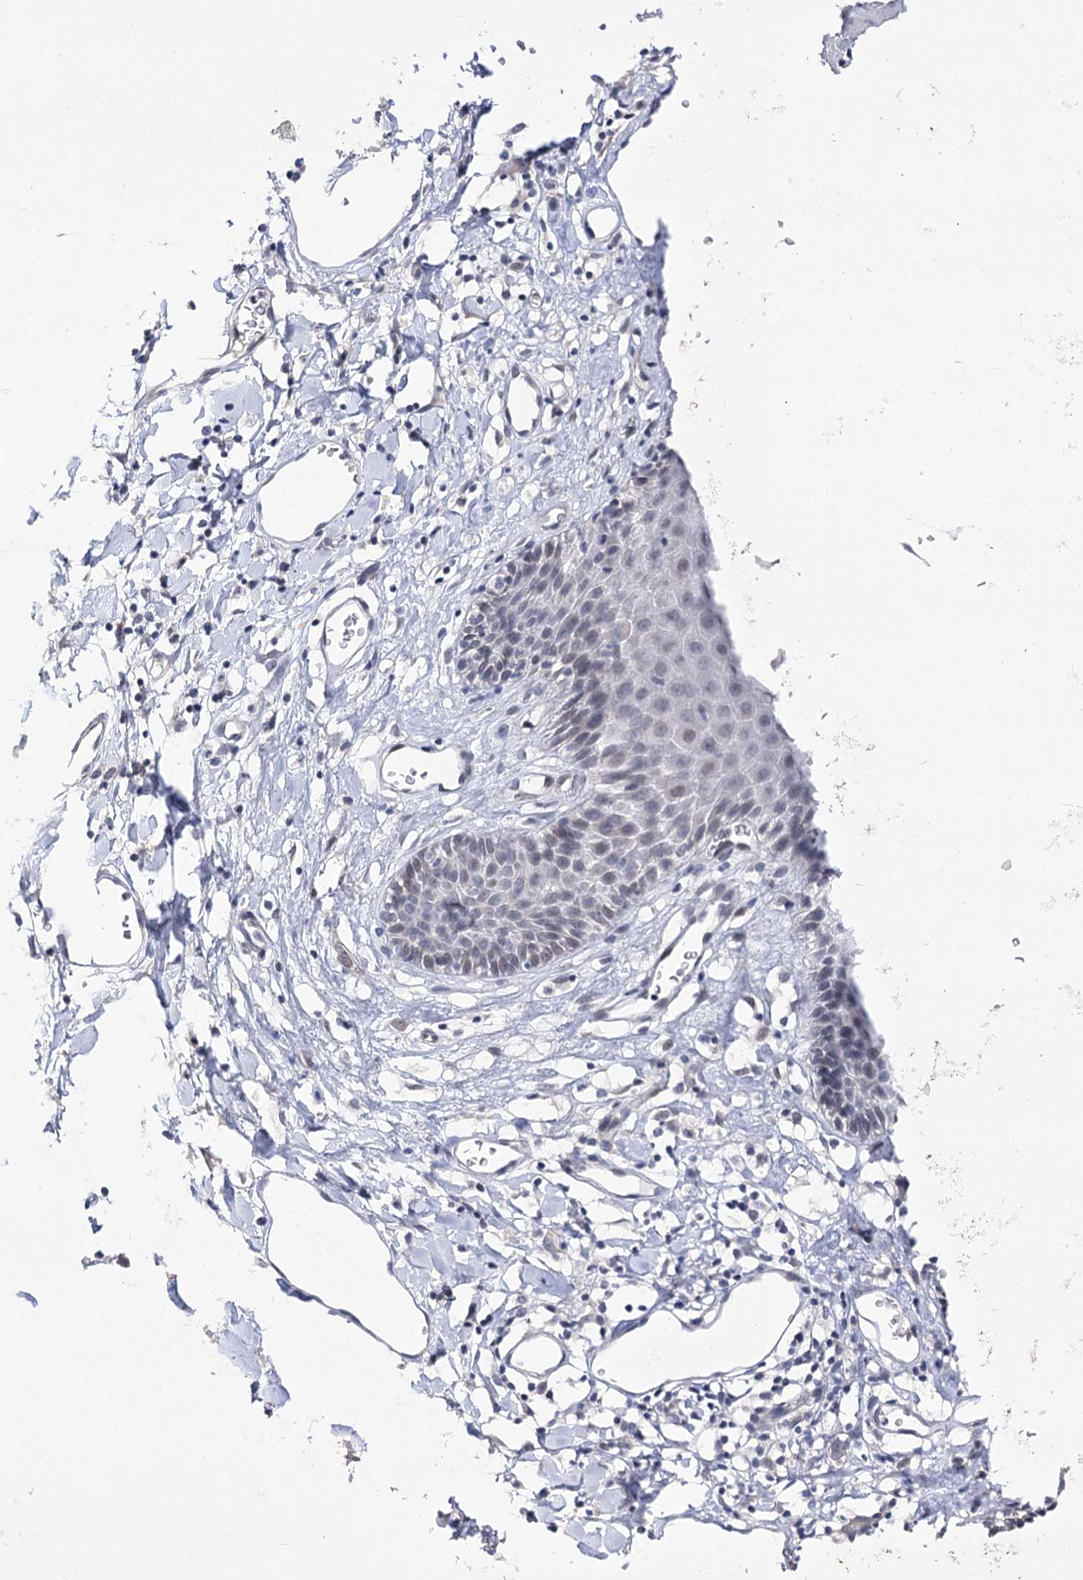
{"staining": {"intensity": "weak", "quantity": "25%-75%", "location": "cytoplasmic/membranous,nuclear"}, "tissue": "skin", "cell_type": "Epidermal cells", "image_type": "normal", "snomed": [{"axis": "morphology", "description": "Normal tissue, NOS"}, {"axis": "topography", "description": "Vulva"}], "caption": "Normal skin was stained to show a protein in brown. There is low levels of weak cytoplasmic/membranous,nuclear positivity in about 25%-75% of epidermal cells. The staining is performed using DAB brown chromogen to label protein expression. The nuclei are counter-stained blue using hematoxylin.", "gene": "TMEM201", "patient": {"sex": "female", "age": 68}}